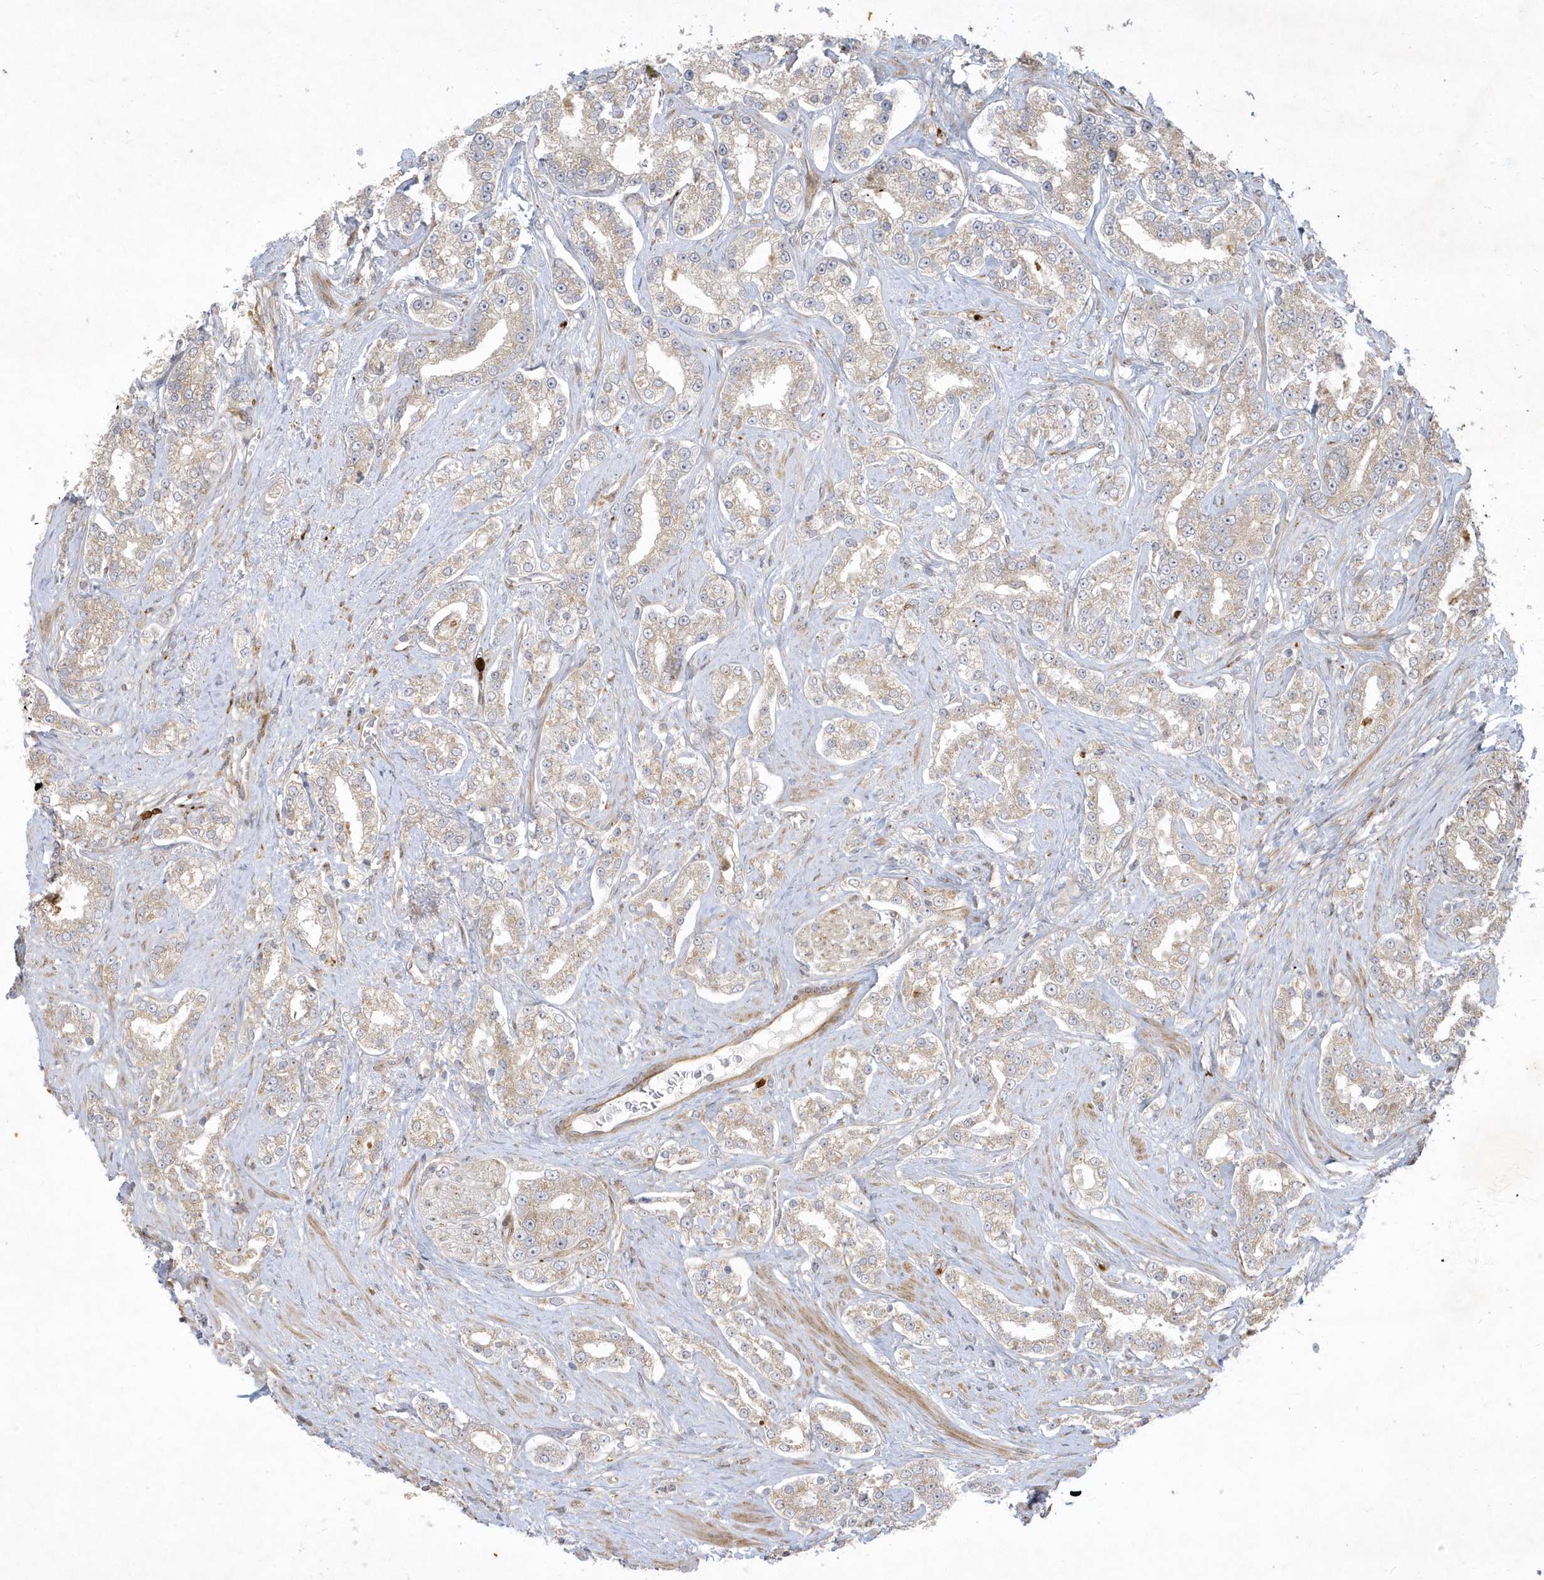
{"staining": {"intensity": "weak", "quantity": "25%-75%", "location": "cytoplasmic/membranous"}, "tissue": "prostate cancer", "cell_type": "Tumor cells", "image_type": "cancer", "snomed": [{"axis": "morphology", "description": "Normal tissue, NOS"}, {"axis": "morphology", "description": "Adenocarcinoma, High grade"}, {"axis": "topography", "description": "Prostate"}], "caption": "Tumor cells demonstrate weak cytoplasmic/membranous staining in approximately 25%-75% of cells in adenocarcinoma (high-grade) (prostate).", "gene": "IFT57", "patient": {"sex": "male", "age": 83}}